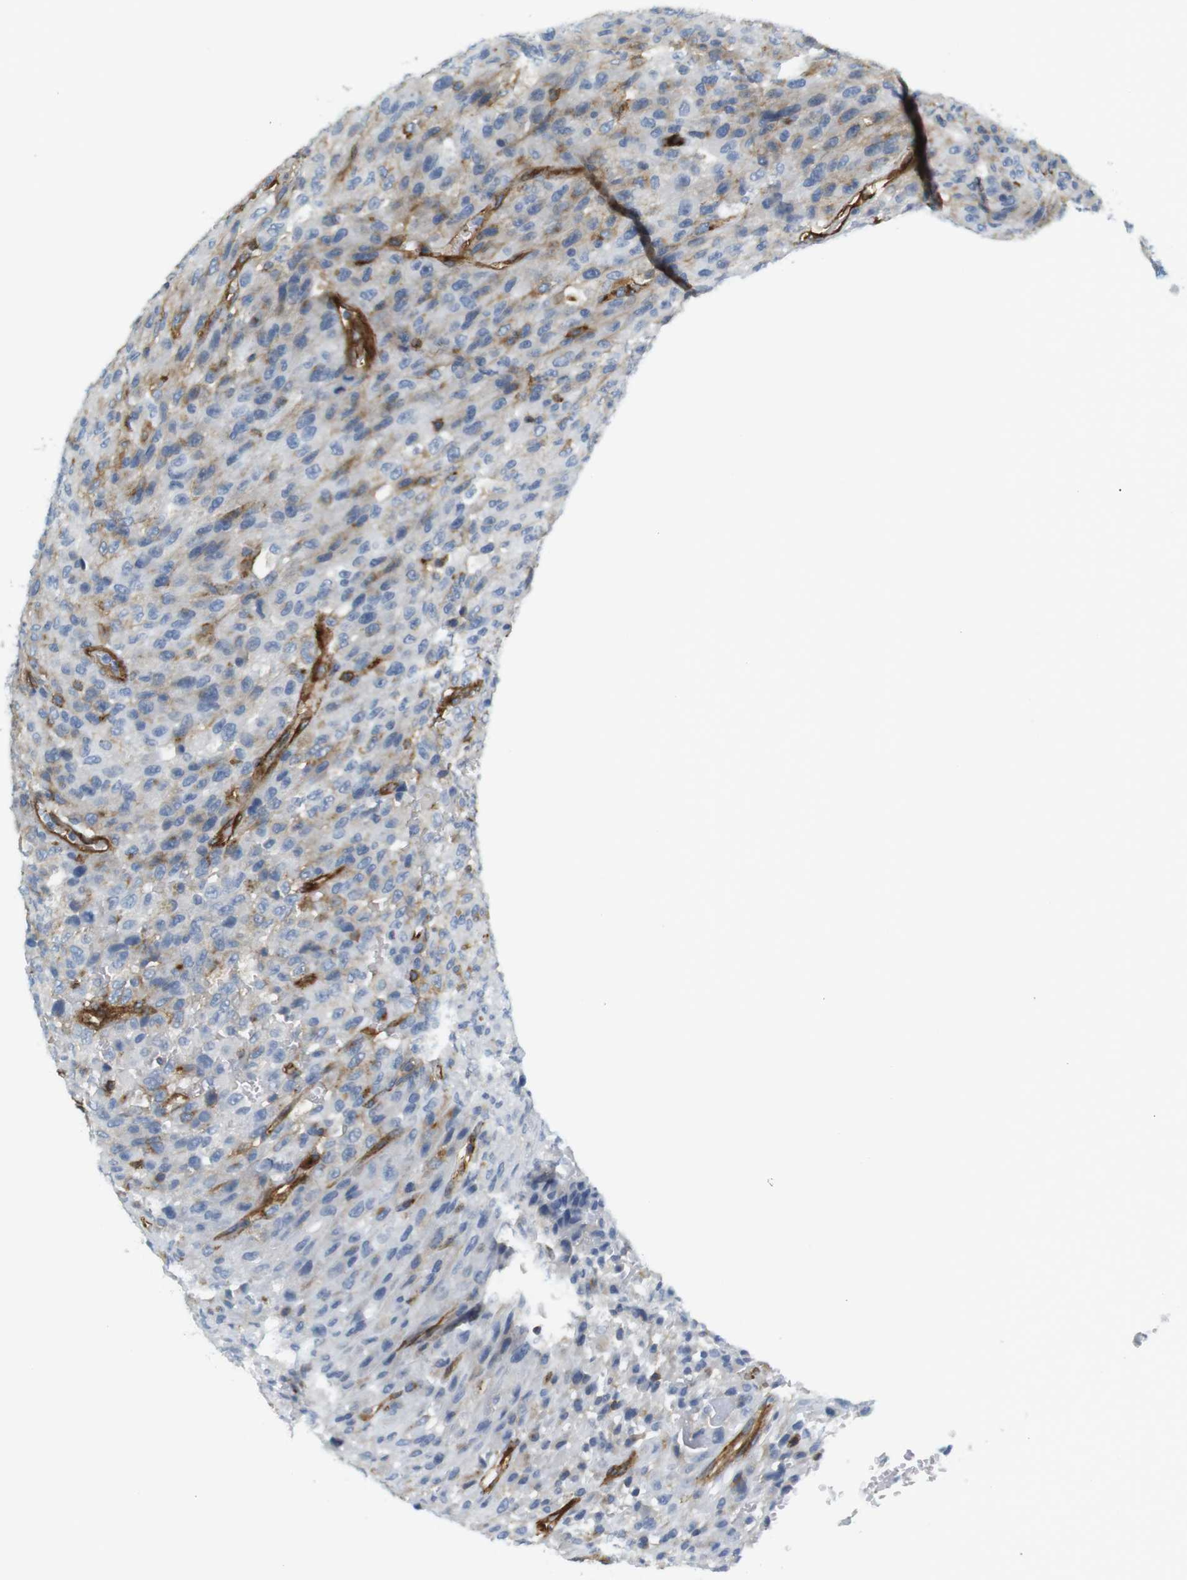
{"staining": {"intensity": "weak", "quantity": "<25%", "location": "cytoplasmic/membranous"}, "tissue": "urothelial cancer", "cell_type": "Tumor cells", "image_type": "cancer", "snomed": [{"axis": "morphology", "description": "Urothelial carcinoma, High grade"}, {"axis": "topography", "description": "Urinary bladder"}], "caption": "Photomicrograph shows no protein positivity in tumor cells of high-grade urothelial carcinoma tissue.", "gene": "F2R", "patient": {"sex": "male", "age": 66}}